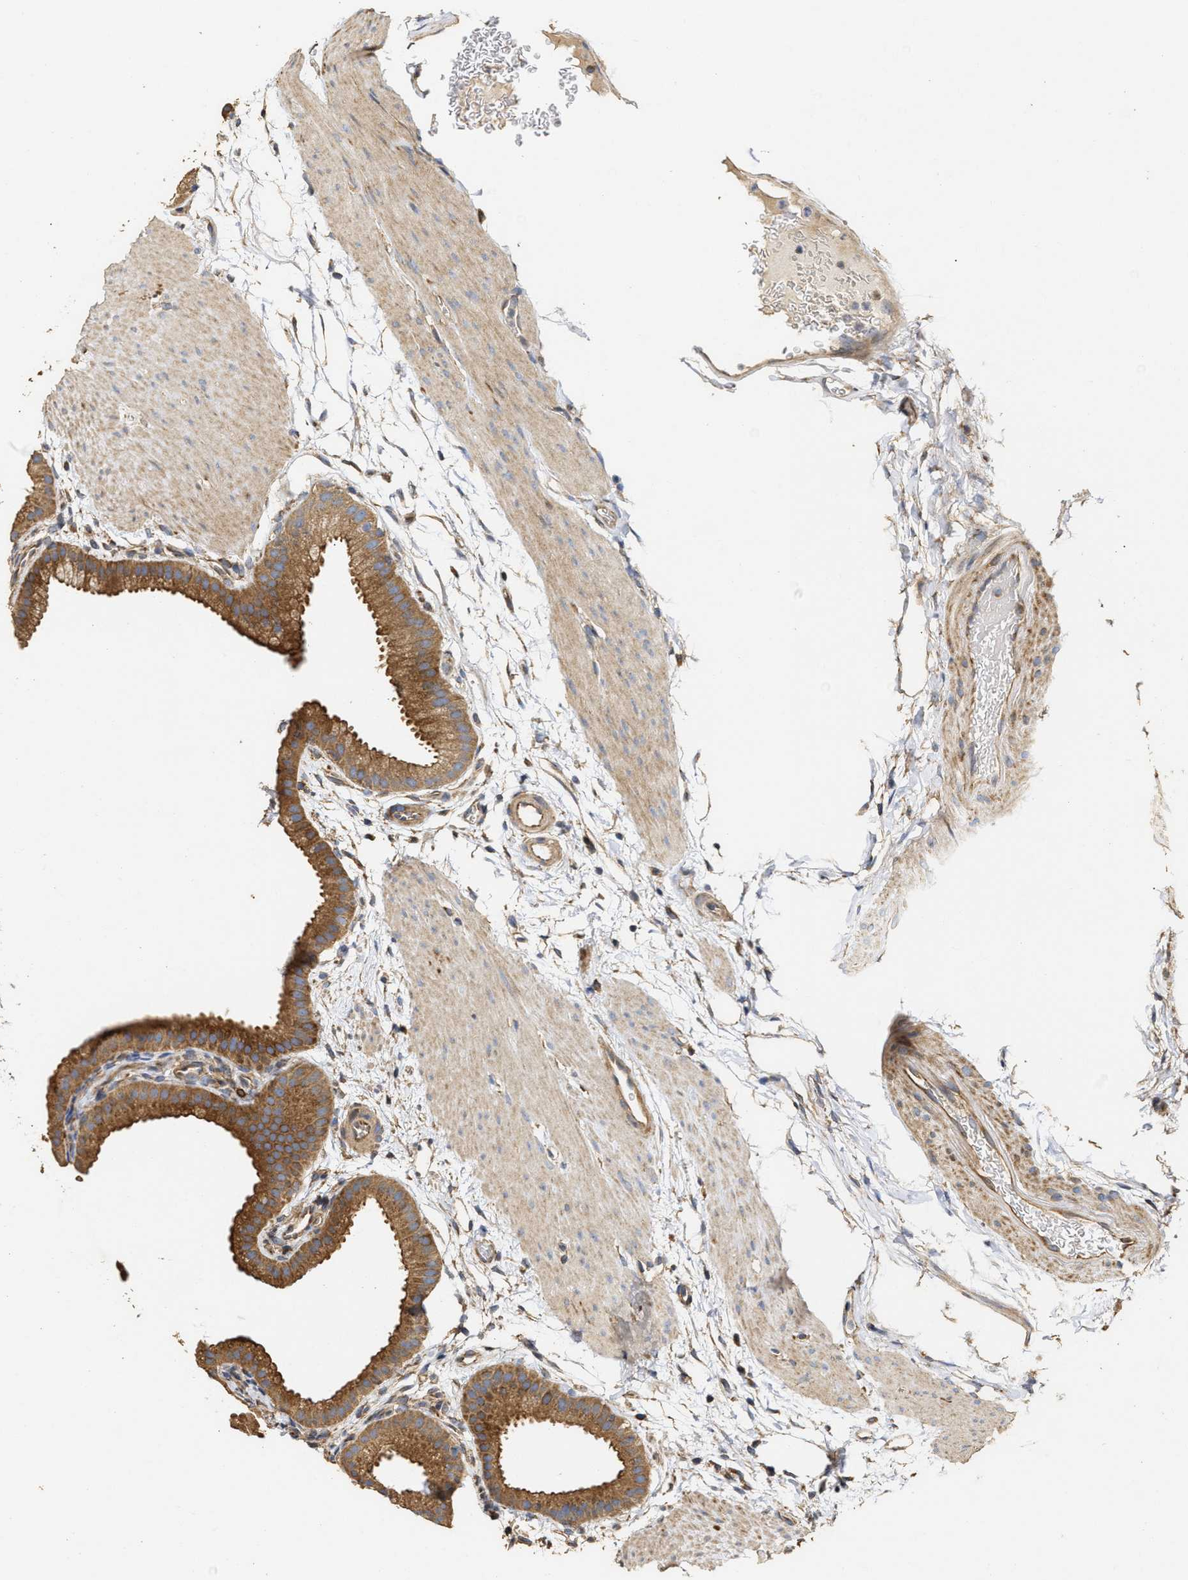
{"staining": {"intensity": "moderate", "quantity": ">75%", "location": "cytoplasmic/membranous"}, "tissue": "gallbladder", "cell_type": "Glandular cells", "image_type": "normal", "snomed": [{"axis": "morphology", "description": "Normal tissue, NOS"}, {"axis": "topography", "description": "Gallbladder"}], "caption": "The immunohistochemical stain shows moderate cytoplasmic/membranous positivity in glandular cells of benign gallbladder. (DAB = brown stain, brightfield microscopy at high magnification).", "gene": "NAV1", "patient": {"sex": "female", "age": 64}}